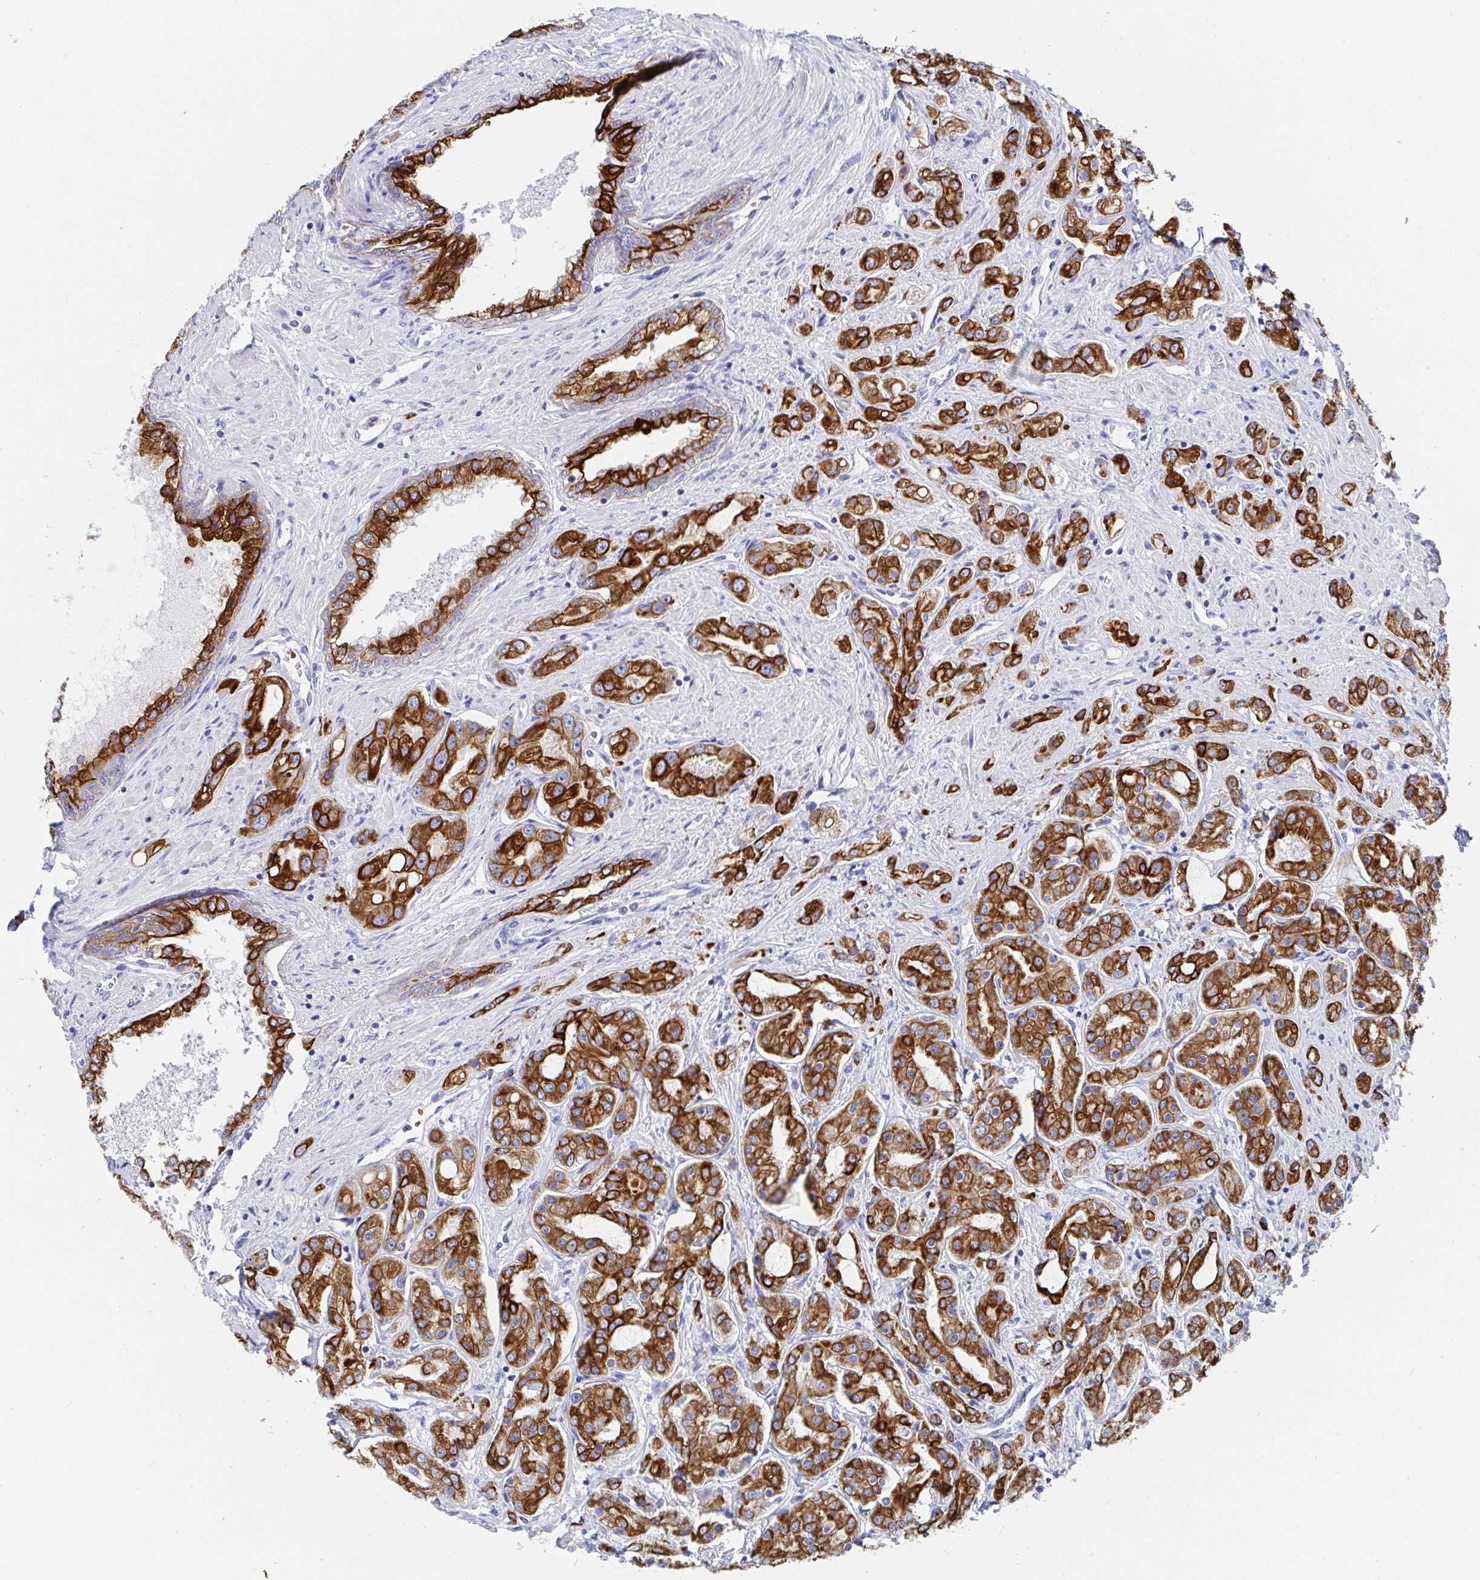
{"staining": {"intensity": "strong", "quantity": ">75%", "location": "cytoplasmic/membranous"}, "tissue": "prostate cancer", "cell_type": "Tumor cells", "image_type": "cancer", "snomed": [{"axis": "morphology", "description": "Adenocarcinoma, High grade"}, {"axis": "topography", "description": "Prostate"}], "caption": "A high-resolution image shows immunohistochemistry staining of prostate cancer (high-grade adenocarcinoma), which displays strong cytoplasmic/membranous staining in about >75% of tumor cells.", "gene": "CLDN8", "patient": {"sex": "male", "age": 67}}